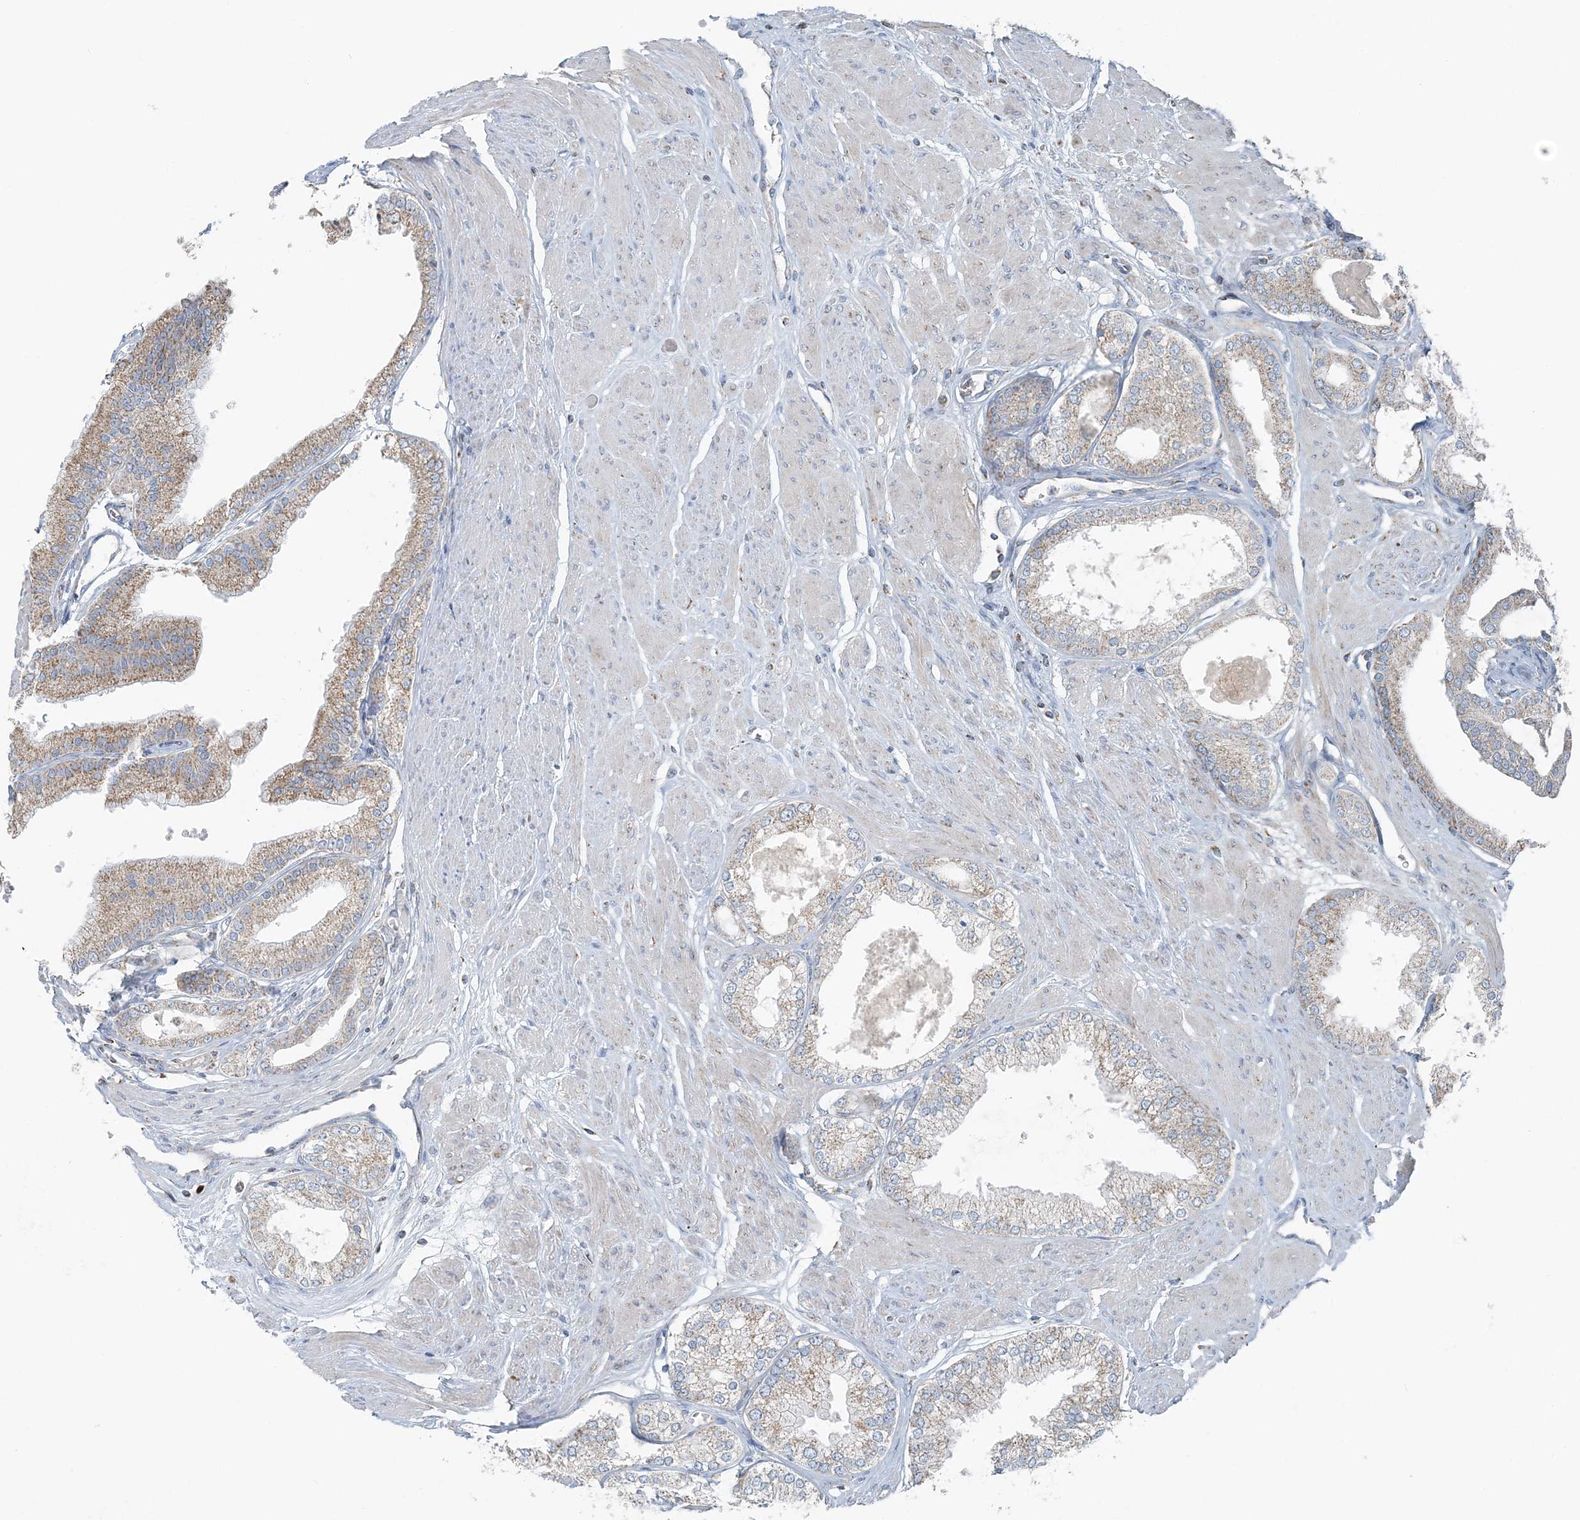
{"staining": {"intensity": "weak", "quantity": "25%-75%", "location": "cytoplasmic/membranous"}, "tissue": "prostate cancer", "cell_type": "Tumor cells", "image_type": "cancer", "snomed": [{"axis": "morphology", "description": "Adenocarcinoma, High grade"}, {"axis": "topography", "description": "Prostate"}], "caption": "Tumor cells demonstrate low levels of weak cytoplasmic/membranous expression in approximately 25%-75% of cells in prostate cancer (high-grade adenocarcinoma).", "gene": "SLC22A16", "patient": {"sex": "male", "age": 61}}